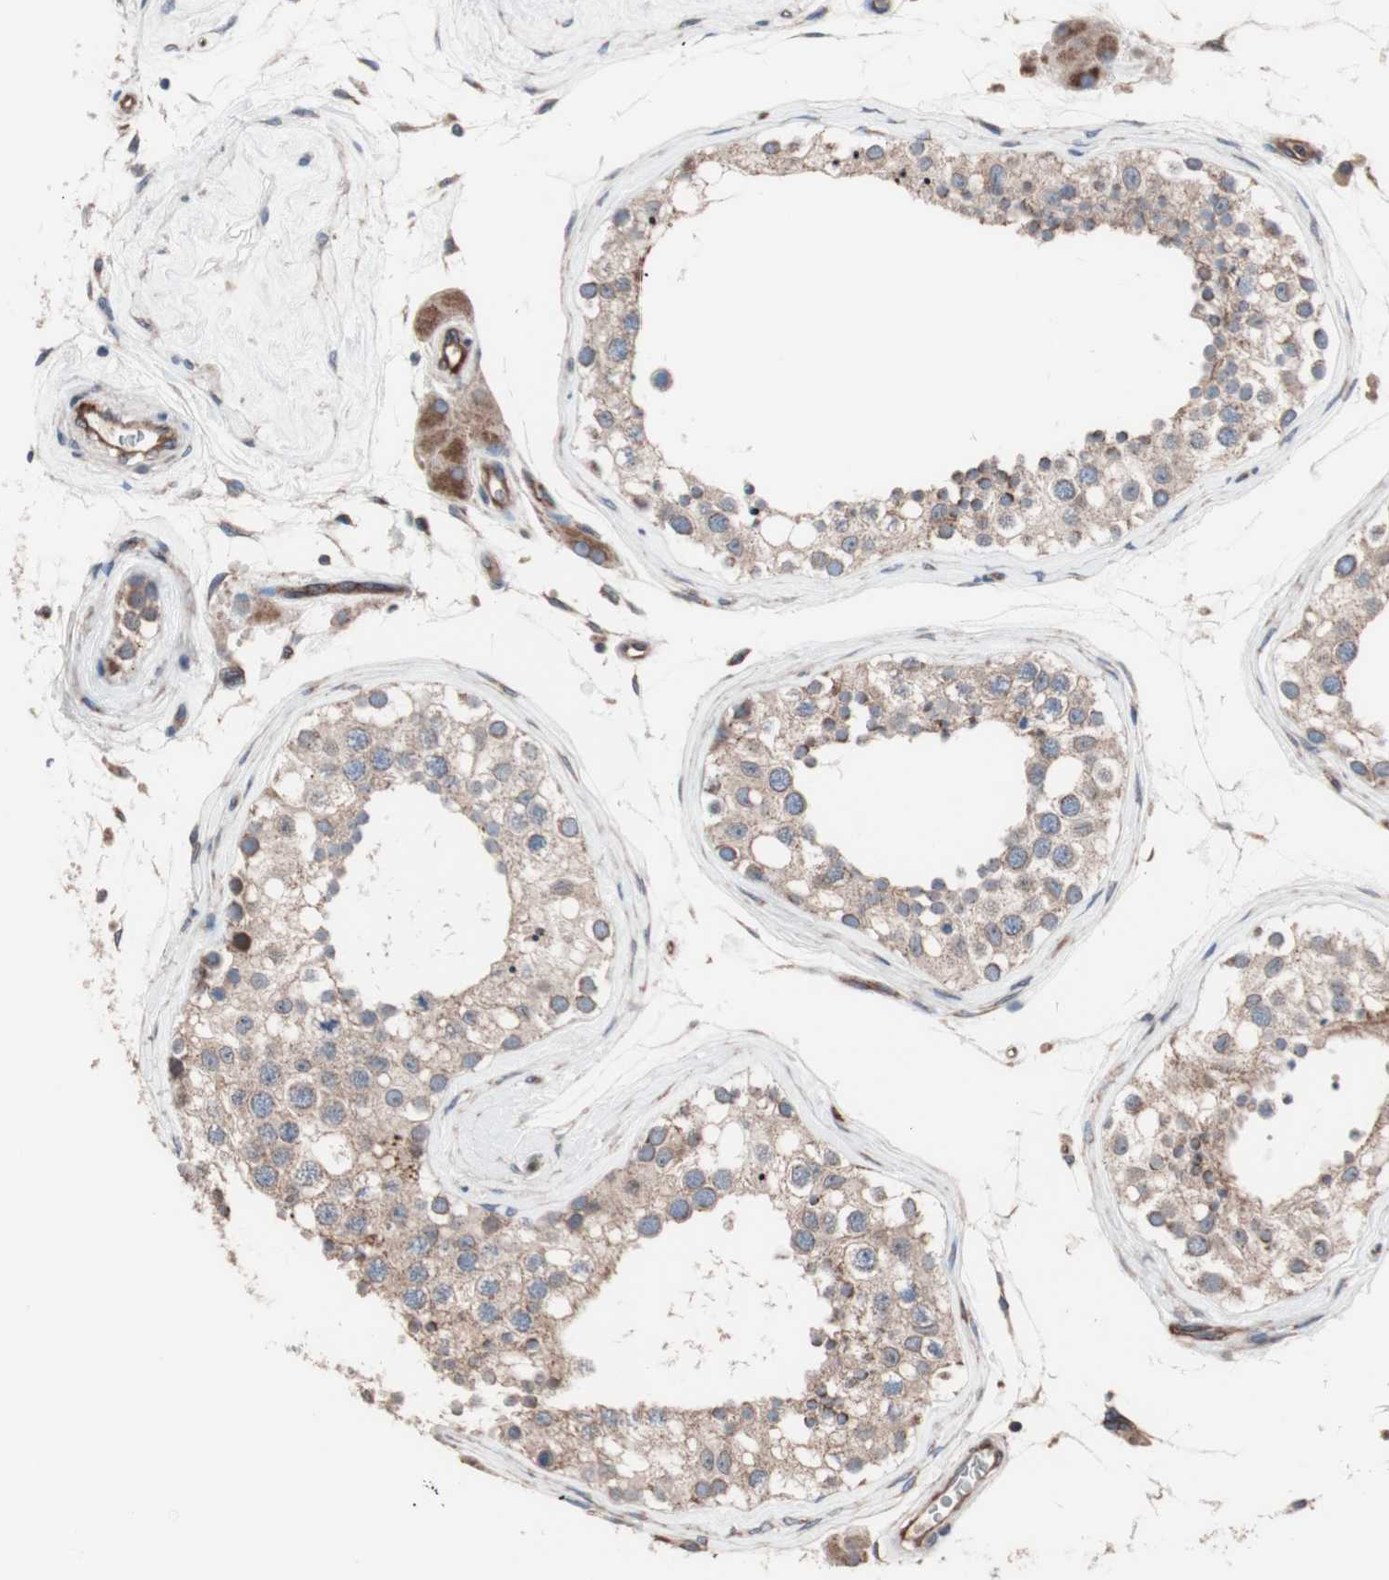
{"staining": {"intensity": "moderate", "quantity": ">75%", "location": "cytoplasmic/membranous"}, "tissue": "testis", "cell_type": "Cells in seminiferous ducts", "image_type": "normal", "snomed": [{"axis": "morphology", "description": "Normal tissue, NOS"}, {"axis": "topography", "description": "Testis"}], "caption": "Testis stained for a protein shows moderate cytoplasmic/membranous positivity in cells in seminiferous ducts. The staining was performed using DAB to visualize the protein expression in brown, while the nuclei were stained in blue with hematoxylin (Magnification: 20x).", "gene": "CTTNBP2NL", "patient": {"sex": "male", "age": 68}}